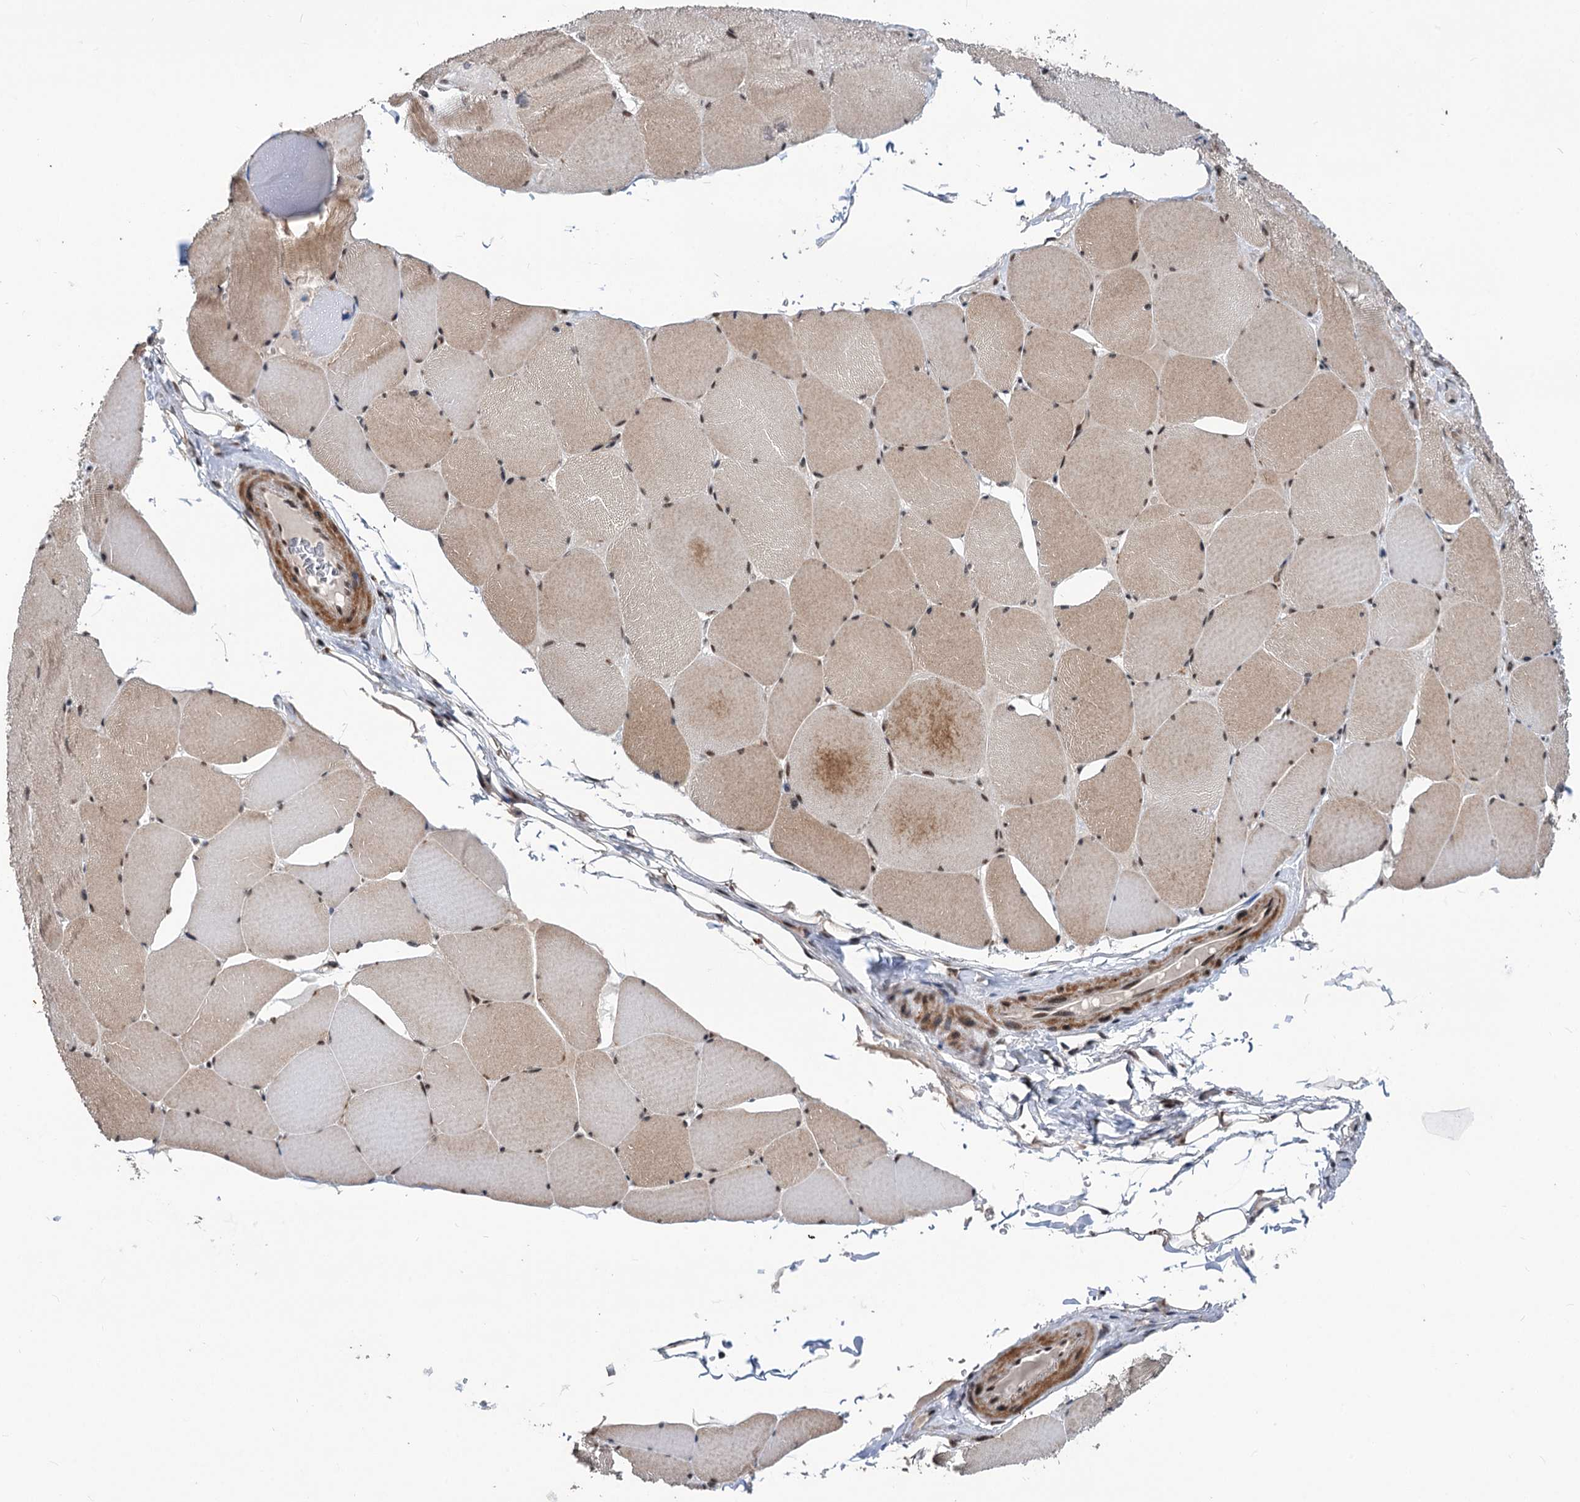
{"staining": {"intensity": "weak", "quantity": "25%-75%", "location": "cytoplasmic/membranous,nuclear"}, "tissue": "skeletal muscle", "cell_type": "Myocytes", "image_type": "normal", "snomed": [{"axis": "morphology", "description": "Normal tissue, NOS"}, {"axis": "topography", "description": "Skeletal muscle"}, {"axis": "topography", "description": "Head-Neck"}], "caption": "Myocytes exhibit weak cytoplasmic/membranous,nuclear positivity in about 25%-75% of cells in unremarkable skeletal muscle.", "gene": "PHF8", "patient": {"sex": "male", "age": 66}}